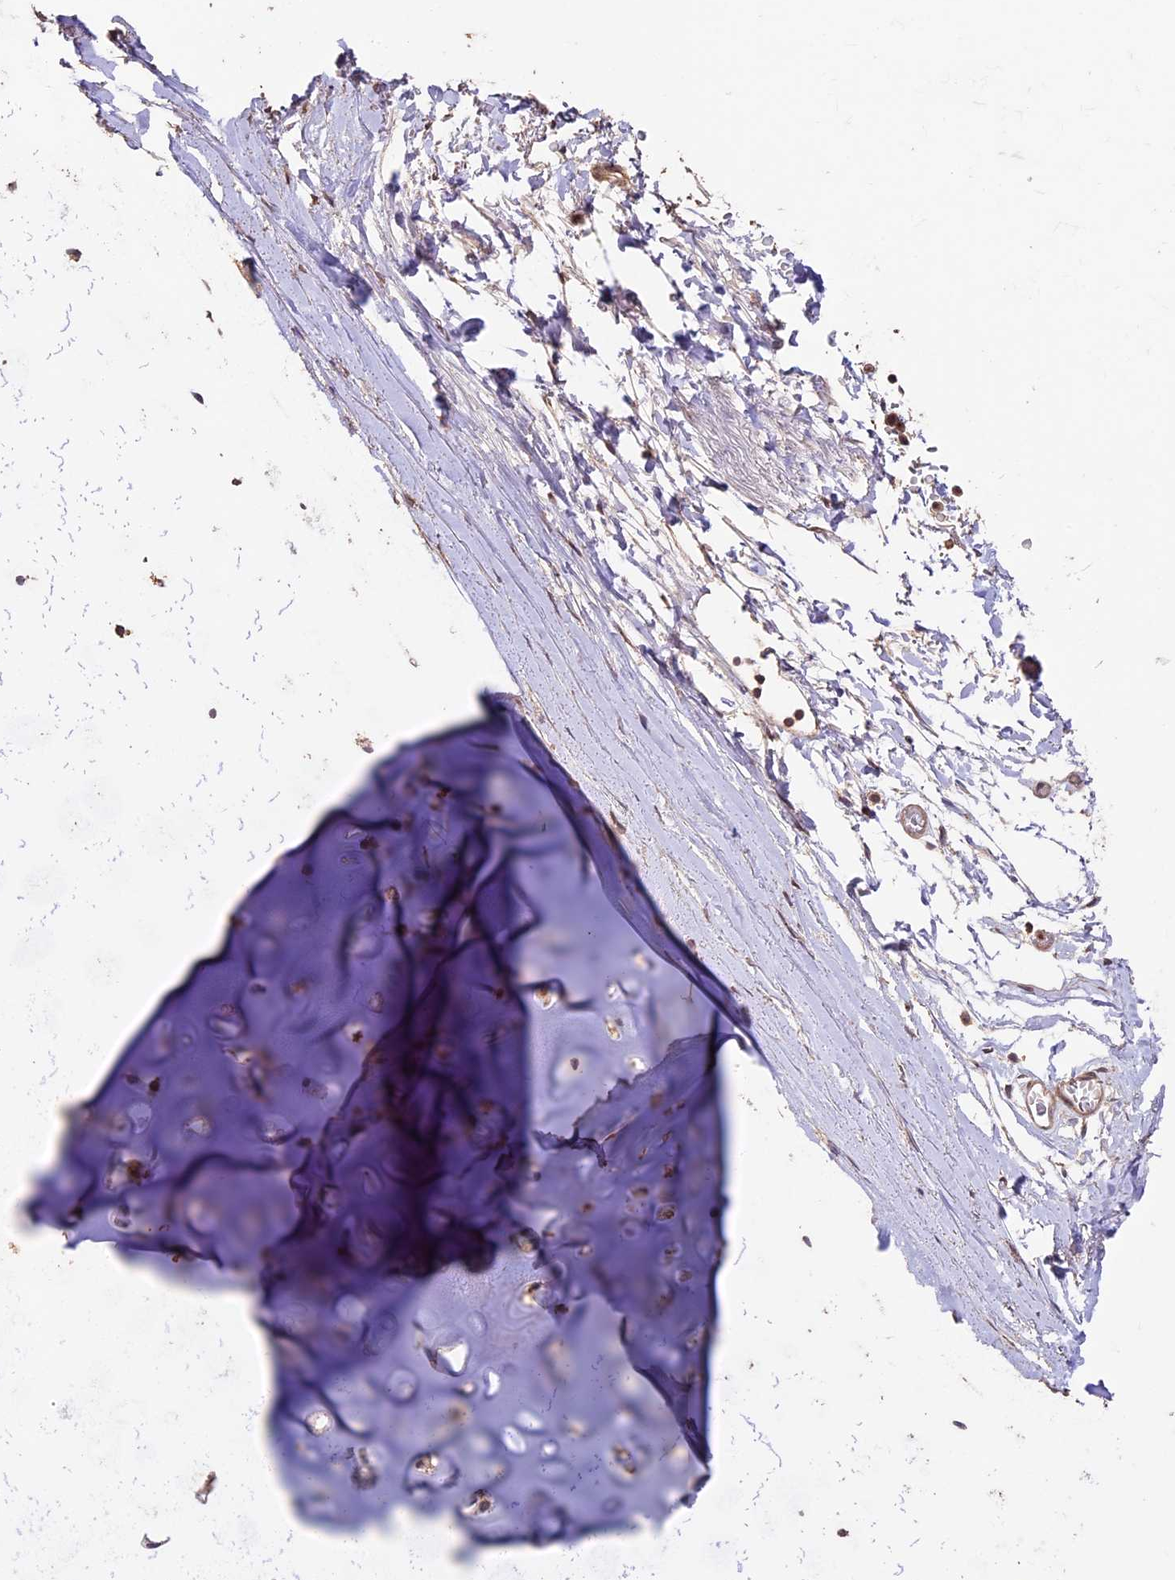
{"staining": {"intensity": "weak", "quantity": ">75%", "location": "cytoplasmic/membranous"}, "tissue": "adipose tissue", "cell_type": "Adipocytes", "image_type": "normal", "snomed": [{"axis": "morphology", "description": "Normal tissue, NOS"}, {"axis": "topography", "description": "Lymph node"}, {"axis": "topography", "description": "Bronchus"}], "caption": "Adipose tissue was stained to show a protein in brown. There is low levels of weak cytoplasmic/membranous expression in about >75% of adipocytes. The protein of interest is stained brown, and the nuclei are stained in blue (DAB (3,3'-diaminobenzidine) IHC with brightfield microscopy, high magnification).", "gene": "GNB5", "patient": {"sex": "male", "age": 63}}